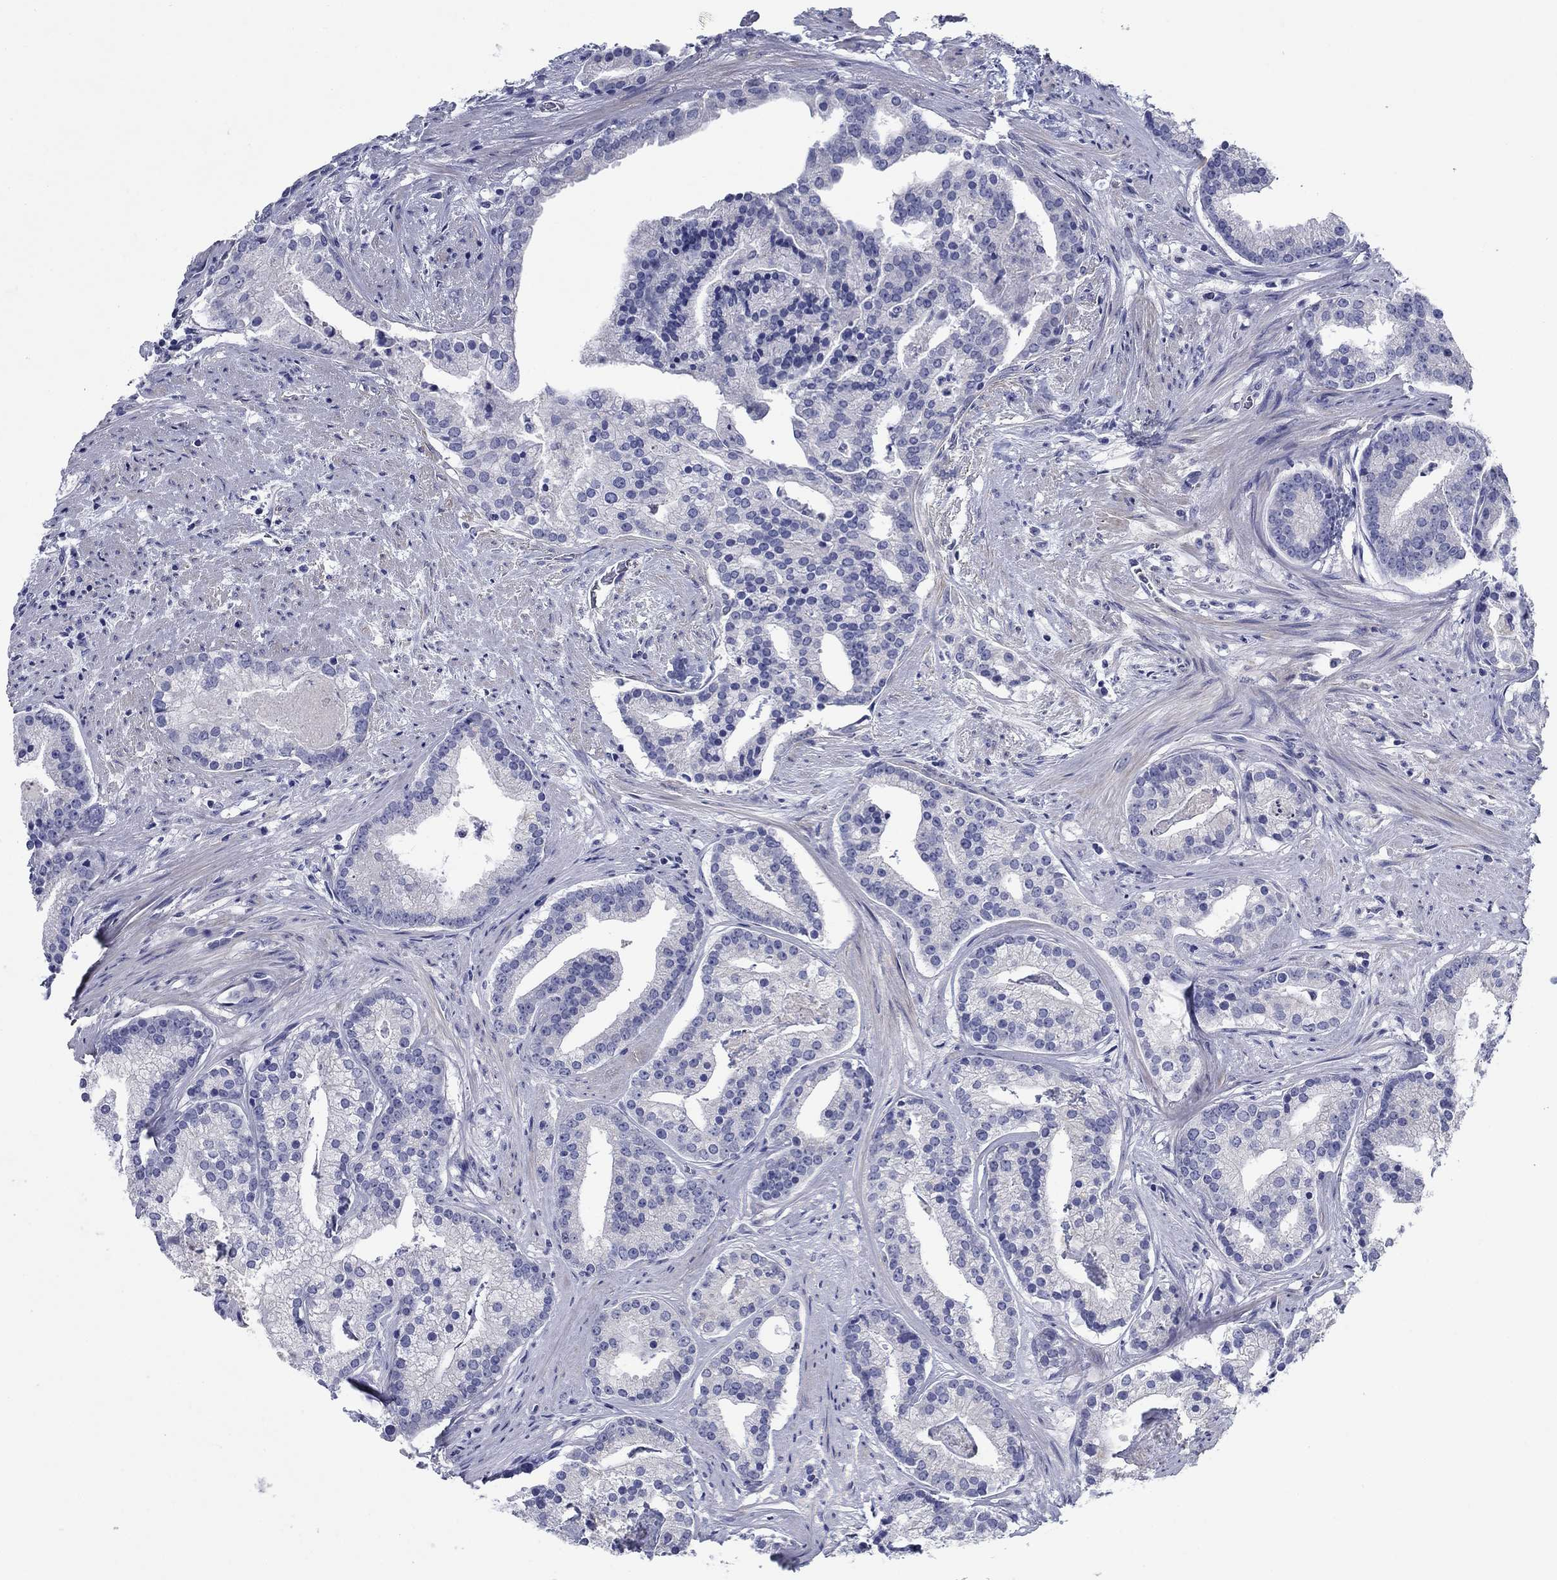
{"staining": {"intensity": "negative", "quantity": "none", "location": "none"}, "tissue": "prostate cancer", "cell_type": "Tumor cells", "image_type": "cancer", "snomed": [{"axis": "morphology", "description": "Adenocarcinoma, NOS"}, {"axis": "topography", "description": "Prostate and seminal vesicle, NOS"}, {"axis": "topography", "description": "Prostate"}], "caption": "Immunohistochemistry (IHC) photomicrograph of prostate cancer stained for a protein (brown), which demonstrates no staining in tumor cells. (DAB IHC visualized using brightfield microscopy, high magnification).", "gene": "PRKCG", "patient": {"sex": "male", "age": 44}}